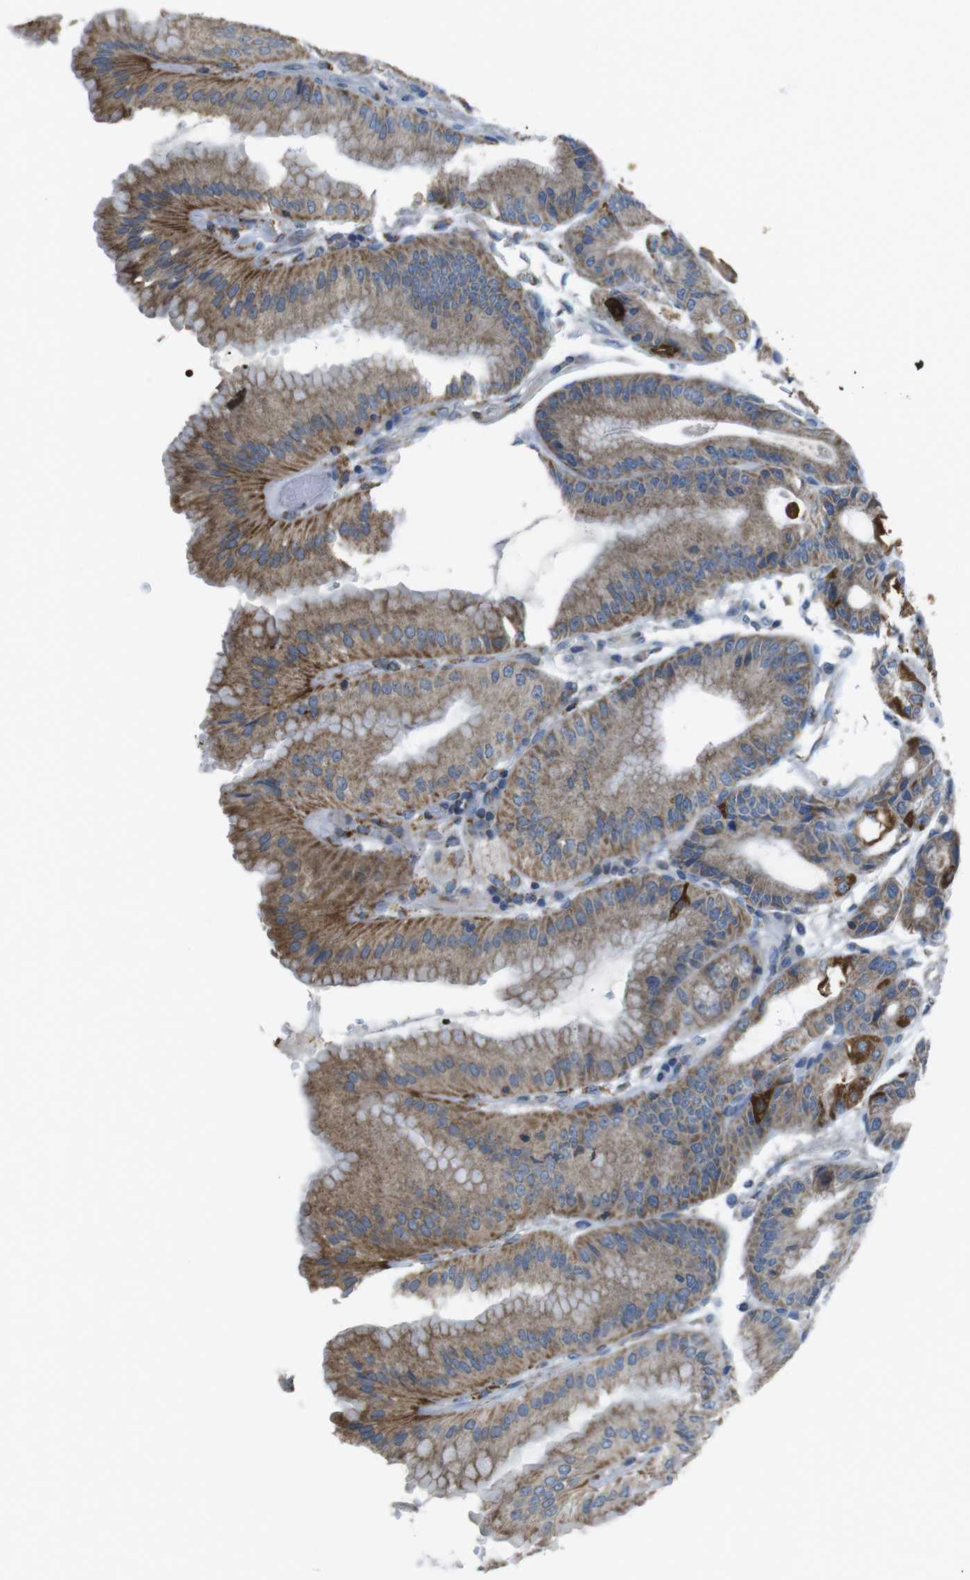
{"staining": {"intensity": "strong", "quantity": "25%-75%", "location": "cytoplasmic/membranous"}, "tissue": "stomach", "cell_type": "Glandular cells", "image_type": "normal", "snomed": [{"axis": "morphology", "description": "Normal tissue, NOS"}, {"axis": "topography", "description": "Stomach, lower"}], "caption": "Immunohistochemical staining of benign stomach demonstrates strong cytoplasmic/membranous protein staining in about 25%-75% of glandular cells.", "gene": "GRIK1", "patient": {"sex": "male", "age": 71}}